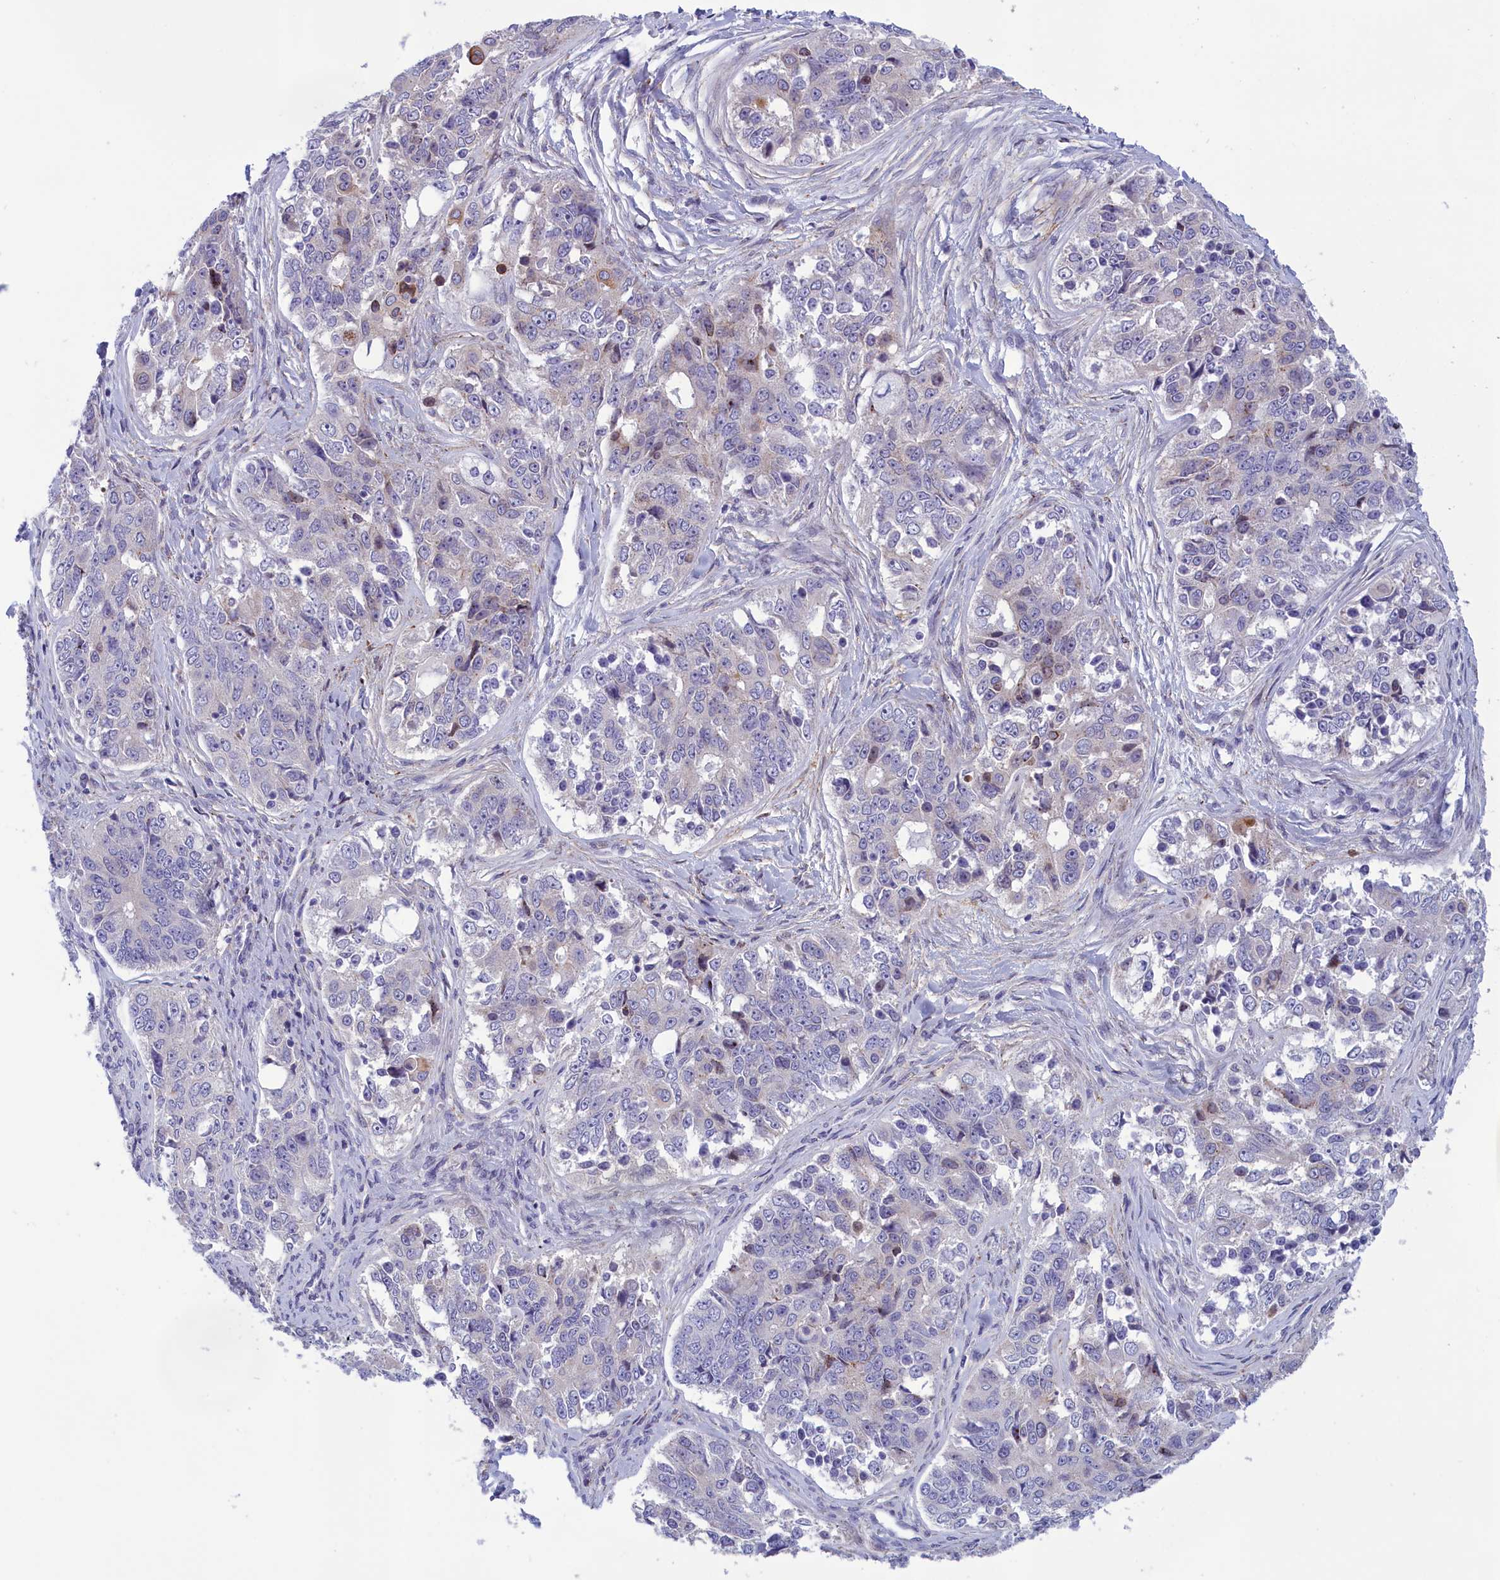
{"staining": {"intensity": "negative", "quantity": "none", "location": "none"}, "tissue": "ovarian cancer", "cell_type": "Tumor cells", "image_type": "cancer", "snomed": [{"axis": "morphology", "description": "Carcinoma, endometroid"}, {"axis": "topography", "description": "Ovary"}], "caption": "Human endometroid carcinoma (ovarian) stained for a protein using IHC shows no staining in tumor cells.", "gene": "CORO2A", "patient": {"sex": "female", "age": 51}}